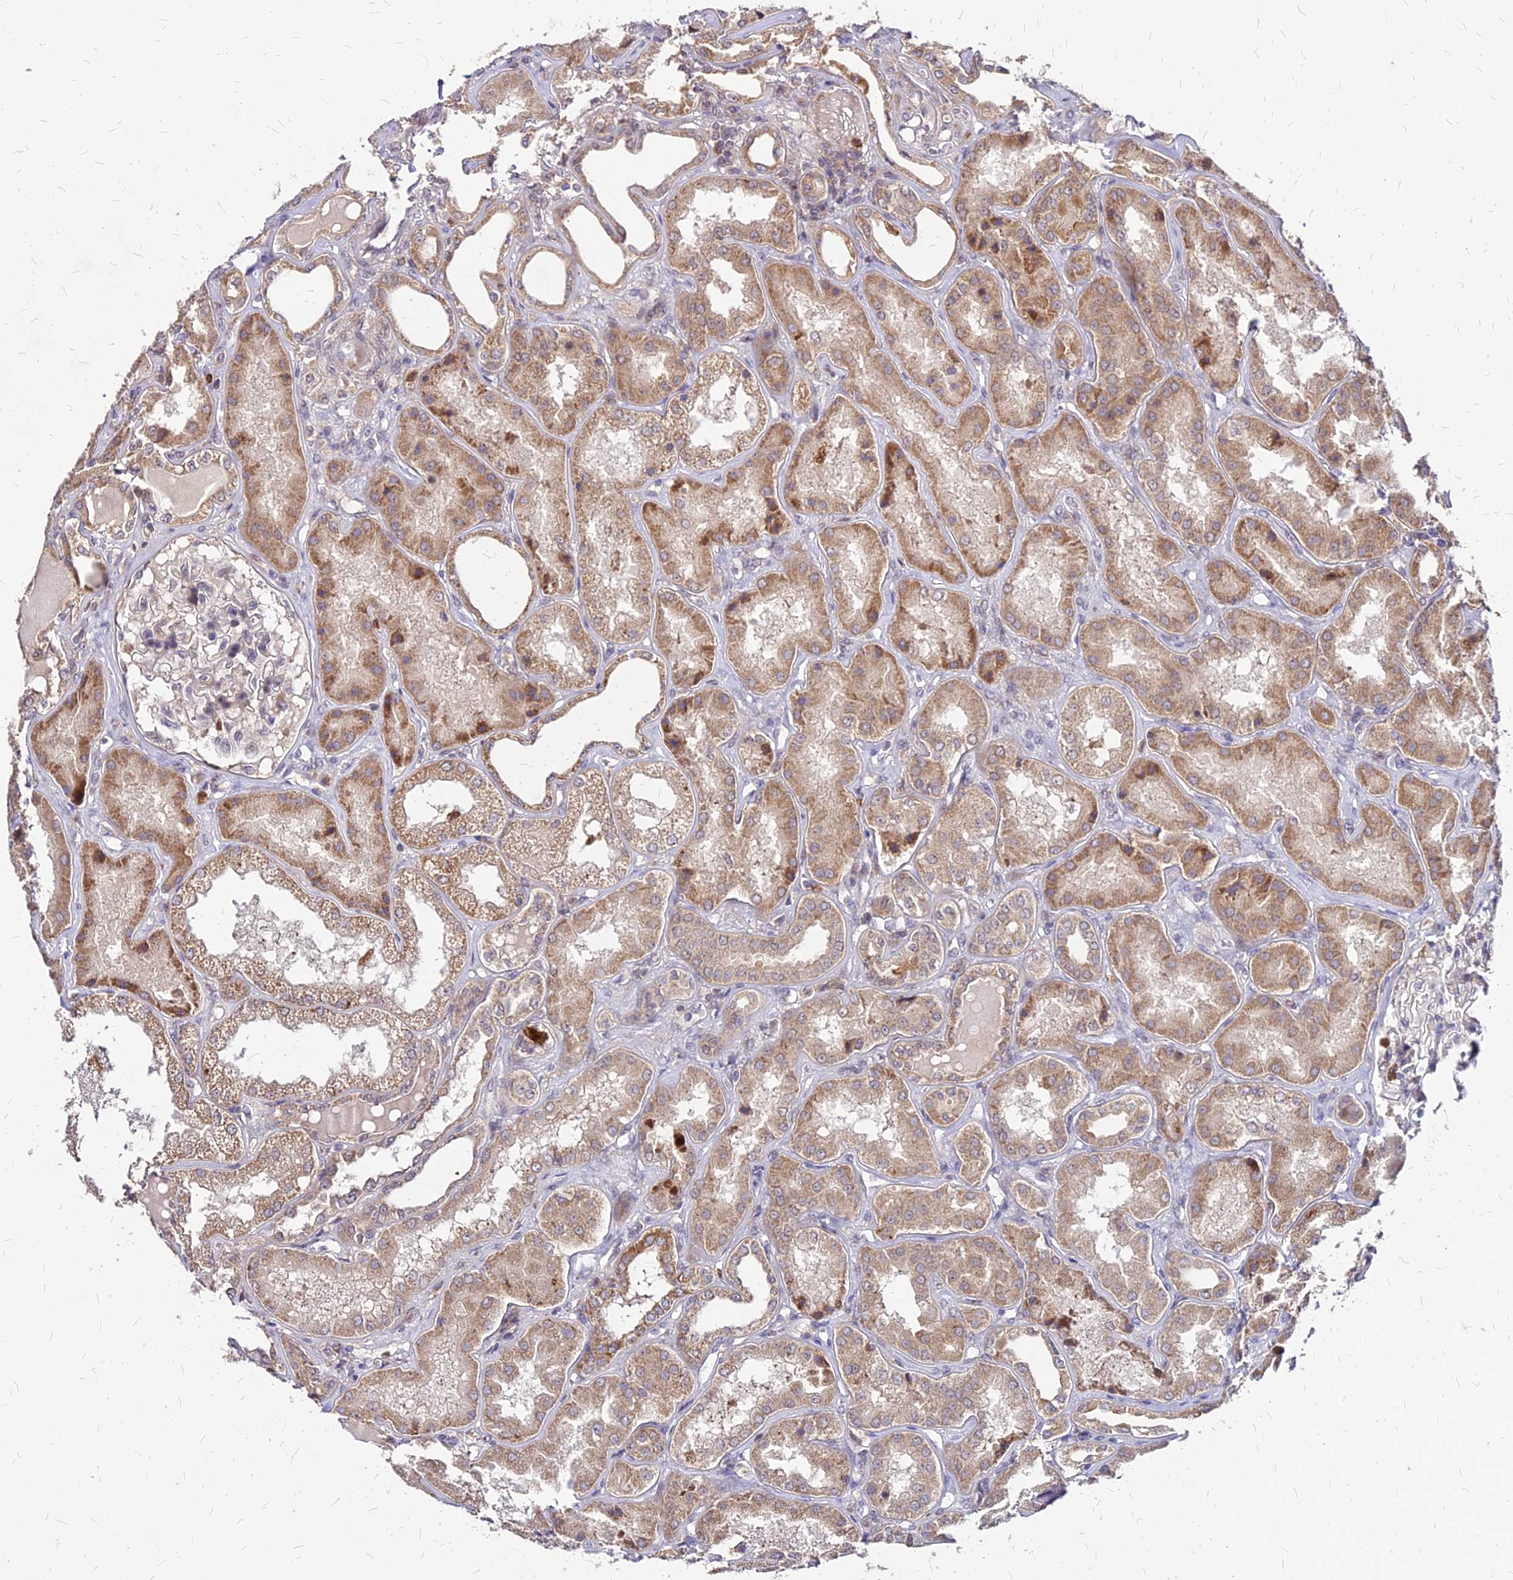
{"staining": {"intensity": "moderate", "quantity": "<25%", "location": "cytoplasmic/membranous"}, "tissue": "kidney", "cell_type": "Cells in glomeruli", "image_type": "normal", "snomed": [{"axis": "morphology", "description": "Normal tissue, NOS"}, {"axis": "topography", "description": "Kidney"}], "caption": "Immunohistochemistry (IHC) image of benign kidney: human kidney stained using immunohistochemistry (IHC) exhibits low levels of moderate protein expression localized specifically in the cytoplasmic/membranous of cells in glomeruli, appearing as a cytoplasmic/membranous brown color.", "gene": "APBA3", "patient": {"sex": "female", "age": 56}}